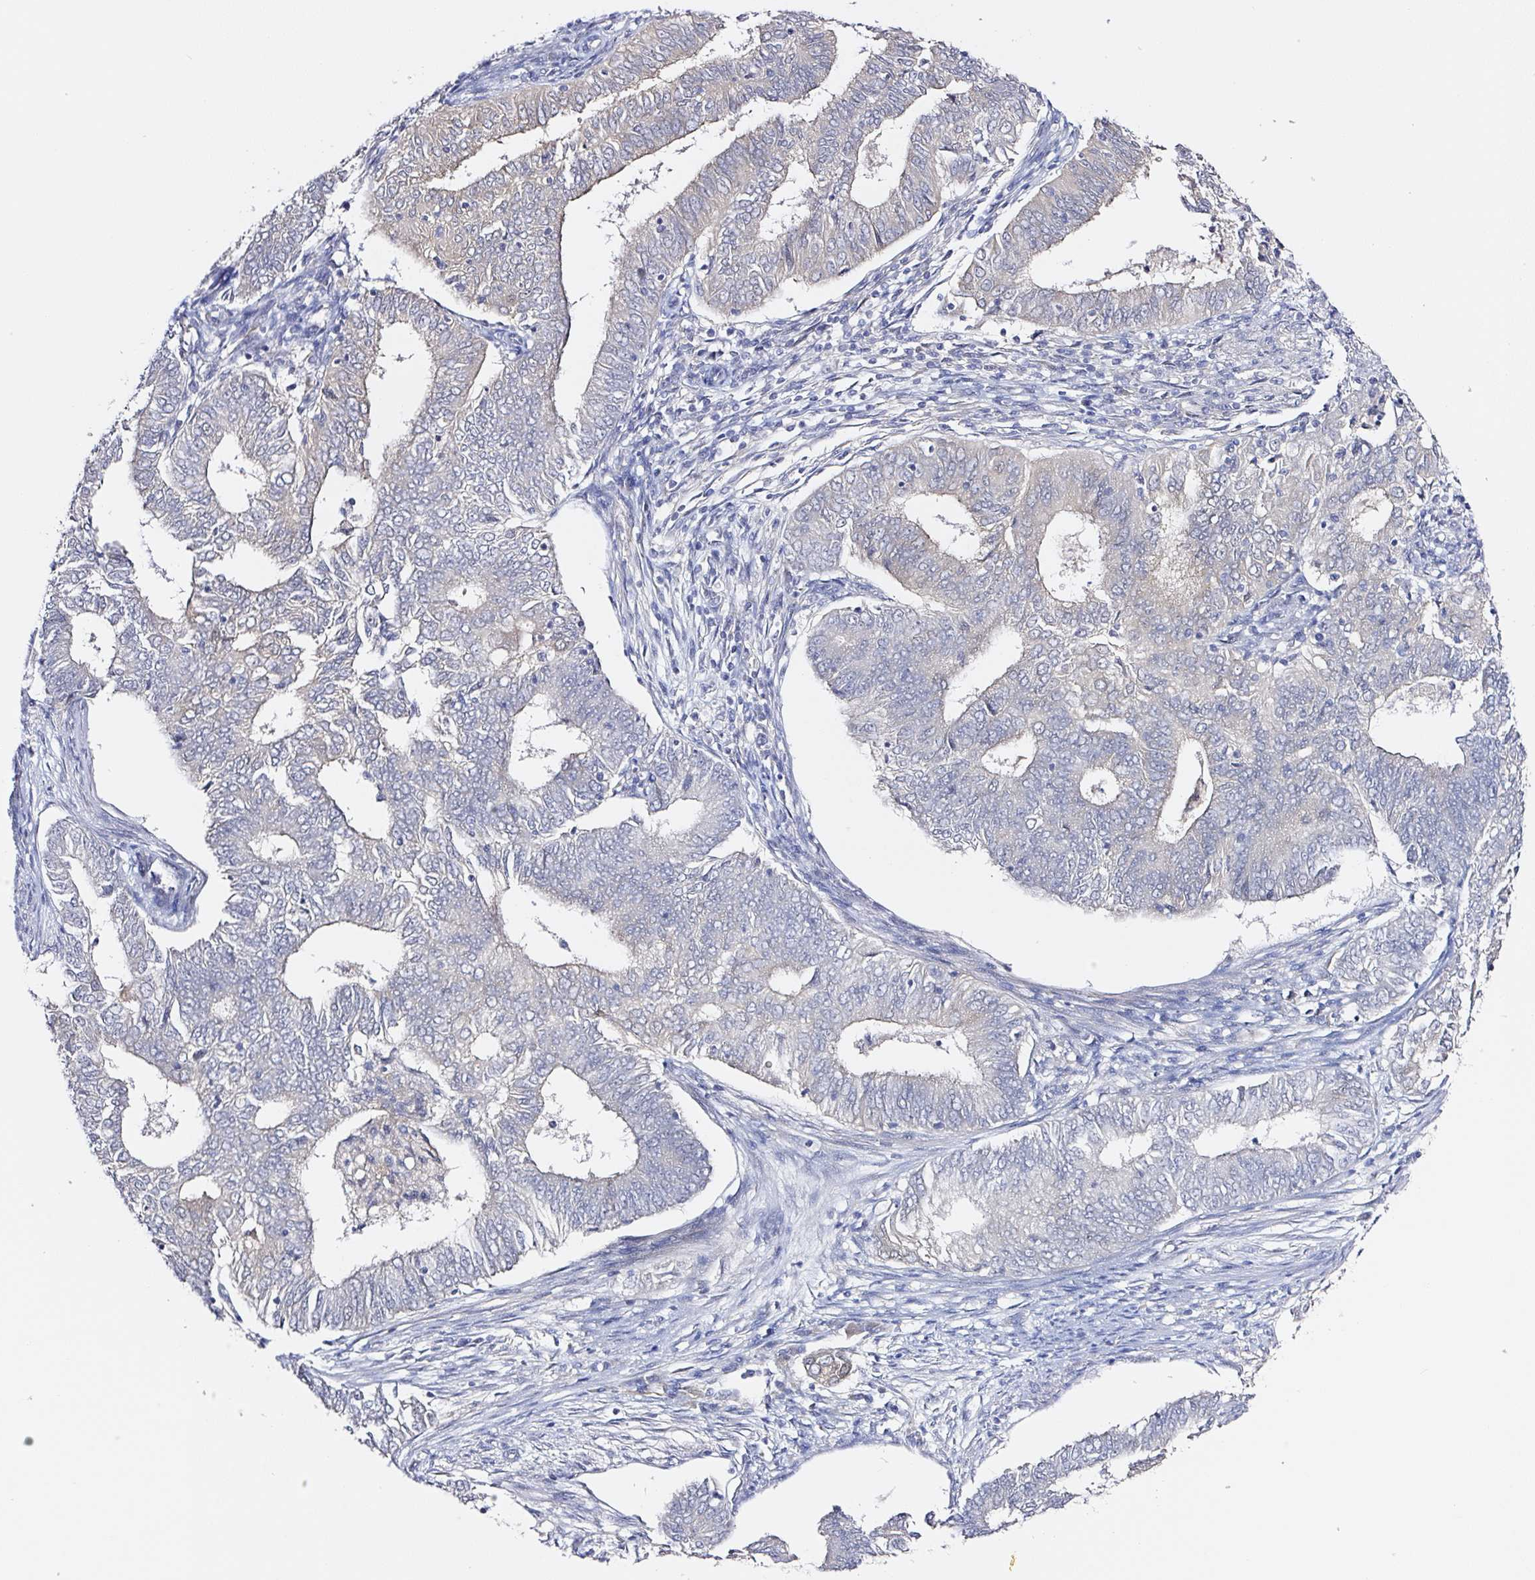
{"staining": {"intensity": "negative", "quantity": "none", "location": "none"}, "tissue": "endometrial cancer", "cell_type": "Tumor cells", "image_type": "cancer", "snomed": [{"axis": "morphology", "description": "Adenocarcinoma, NOS"}, {"axis": "topography", "description": "Endometrium"}], "caption": "Immunohistochemical staining of adenocarcinoma (endometrial) shows no significant expression in tumor cells. (DAB immunohistochemistry, high magnification).", "gene": "PRKAA2", "patient": {"sex": "female", "age": 62}}